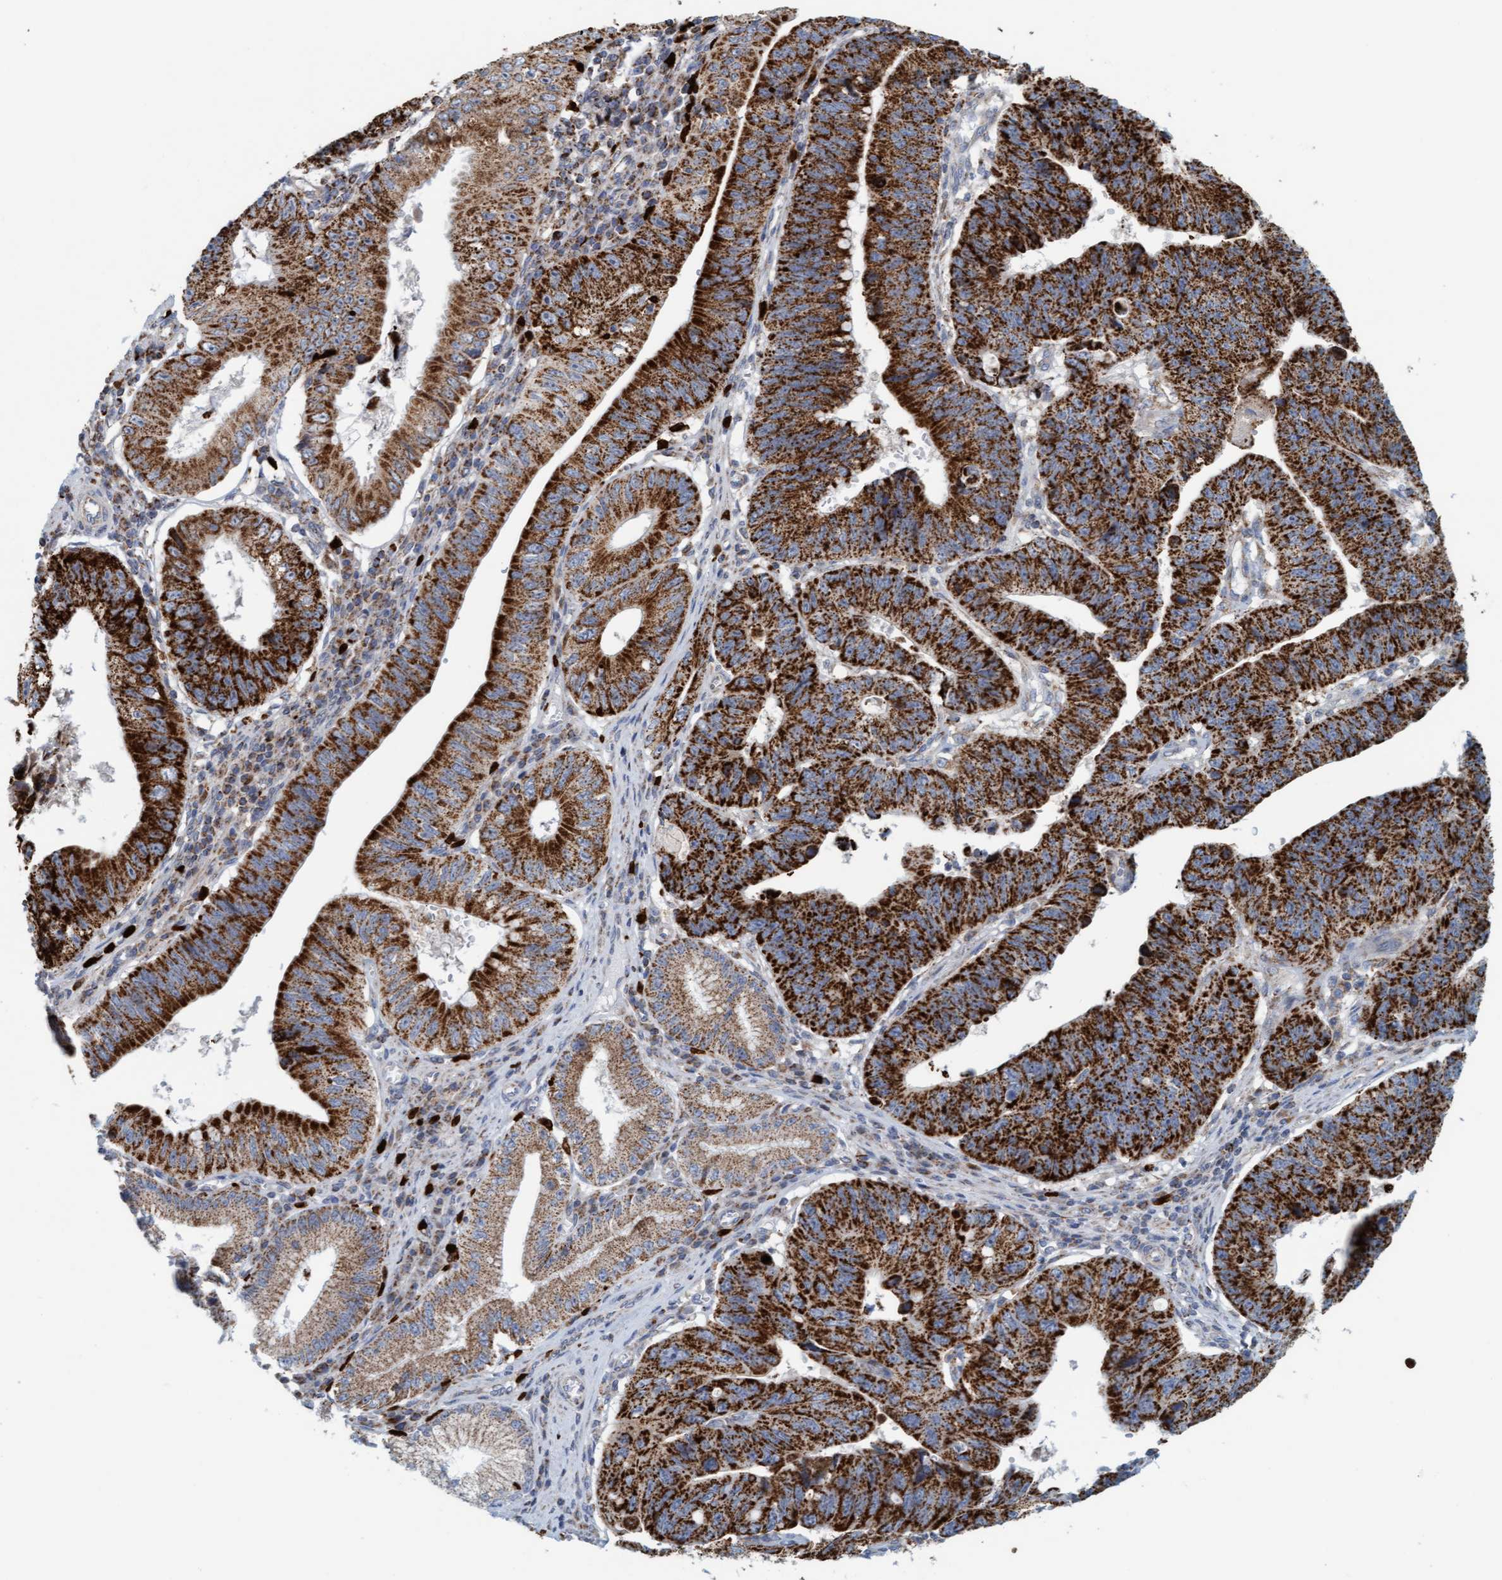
{"staining": {"intensity": "strong", "quantity": ">75%", "location": "cytoplasmic/membranous"}, "tissue": "stomach cancer", "cell_type": "Tumor cells", "image_type": "cancer", "snomed": [{"axis": "morphology", "description": "Adenocarcinoma, NOS"}, {"axis": "topography", "description": "Stomach"}], "caption": "A histopathology image showing strong cytoplasmic/membranous expression in approximately >75% of tumor cells in adenocarcinoma (stomach), as visualized by brown immunohistochemical staining.", "gene": "B9D1", "patient": {"sex": "male", "age": 59}}